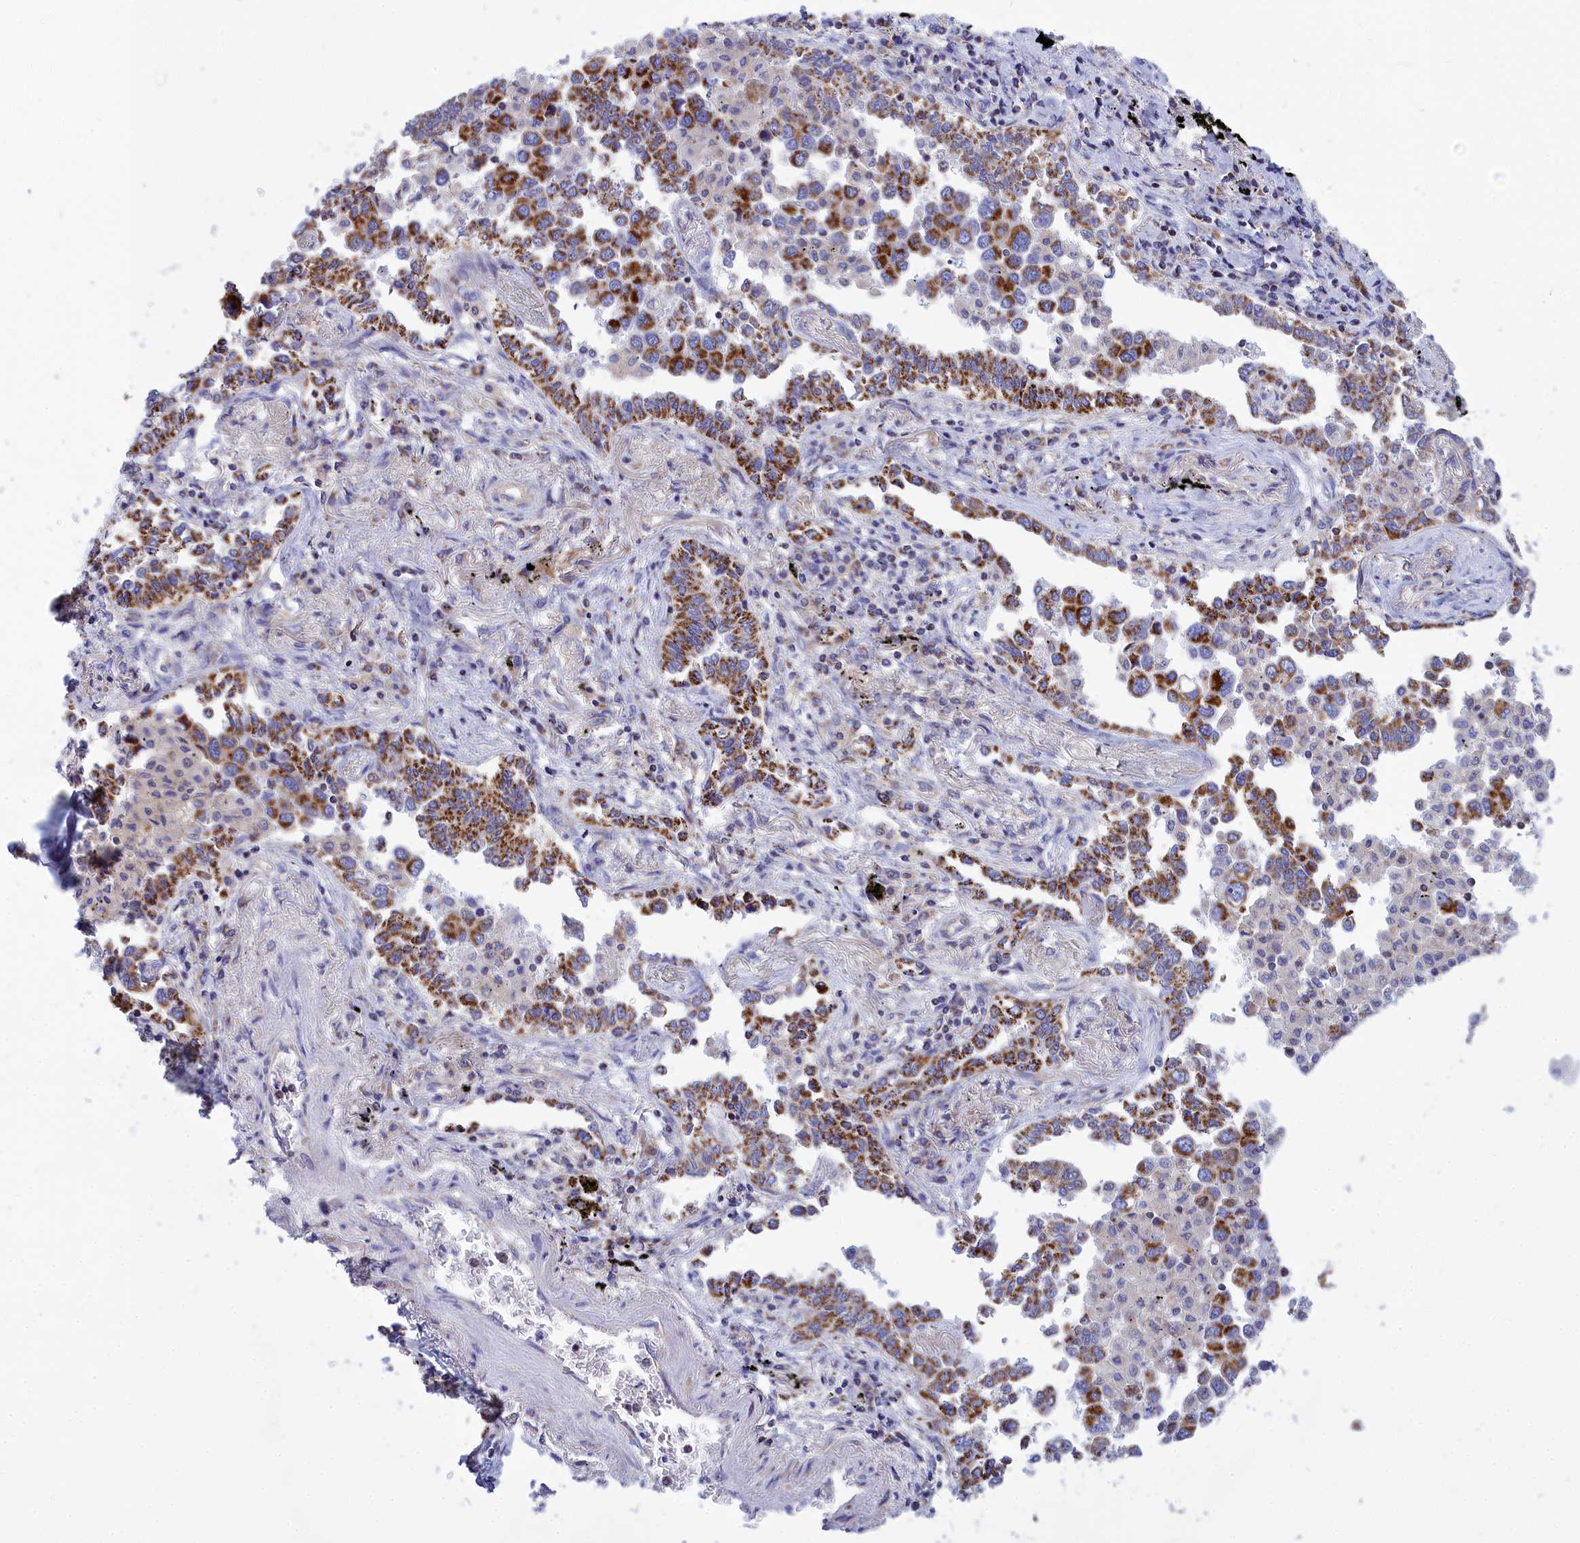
{"staining": {"intensity": "strong", "quantity": ">75%", "location": "cytoplasmic/membranous"}, "tissue": "lung cancer", "cell_type": "Tumor cells", "image_type": "cancer", "snomed": [{"axis": "morphology", "description": "Adenocarcinoma, NOS"}, {"axis": "topography", "description": "Lung"}], "caption": "An image of human adenocarcinoma (lung) stained for a protein shows strong cytoplasmic/membranous brown staining in tumor cells.", "gene": "CCRL2", "patient": {"sex": "male", "age": 67}}